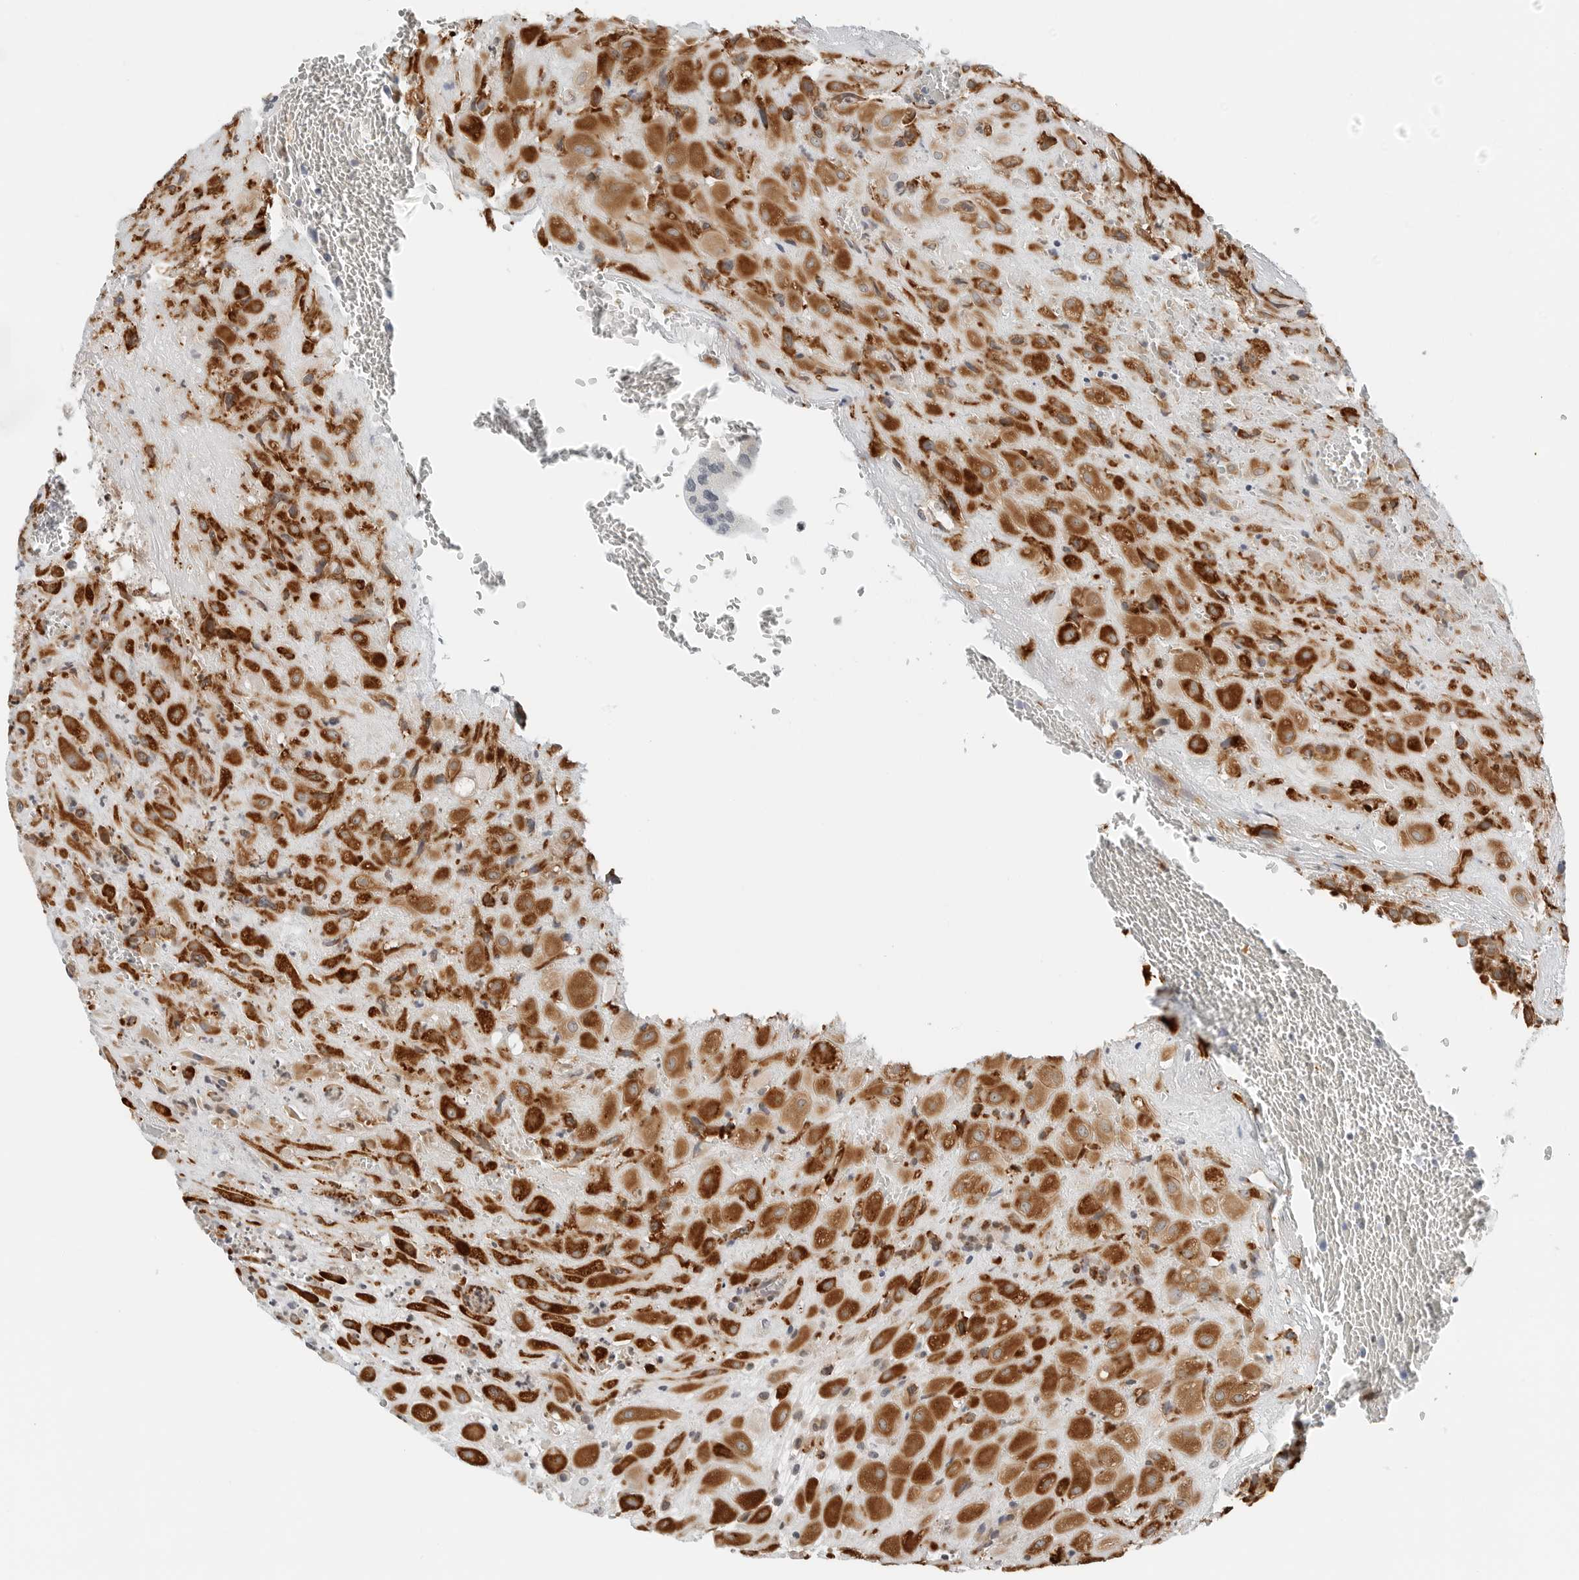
{"staining": {"intensity": "strong", "quantity": ">75%", "location": "cytoplasmic/membranous"}, "tissue": "placenta", "cell_type": "Decidual cells", "image_type": "normal", "snomed": [{"axis": "morphology", "description": "Normal tissue, NOS"}, {"axis": "topography", "description": "Placenta"}], "caption": "Placenta stained for a protein exhibits strong cytoplasmic/membranous positivity in decidual cells. Immunohistochemistry stains the protein in brown and the nuclei are stained blue.", "gene": "P4HA2", "patient": {"sex": "female", "age": 35}}